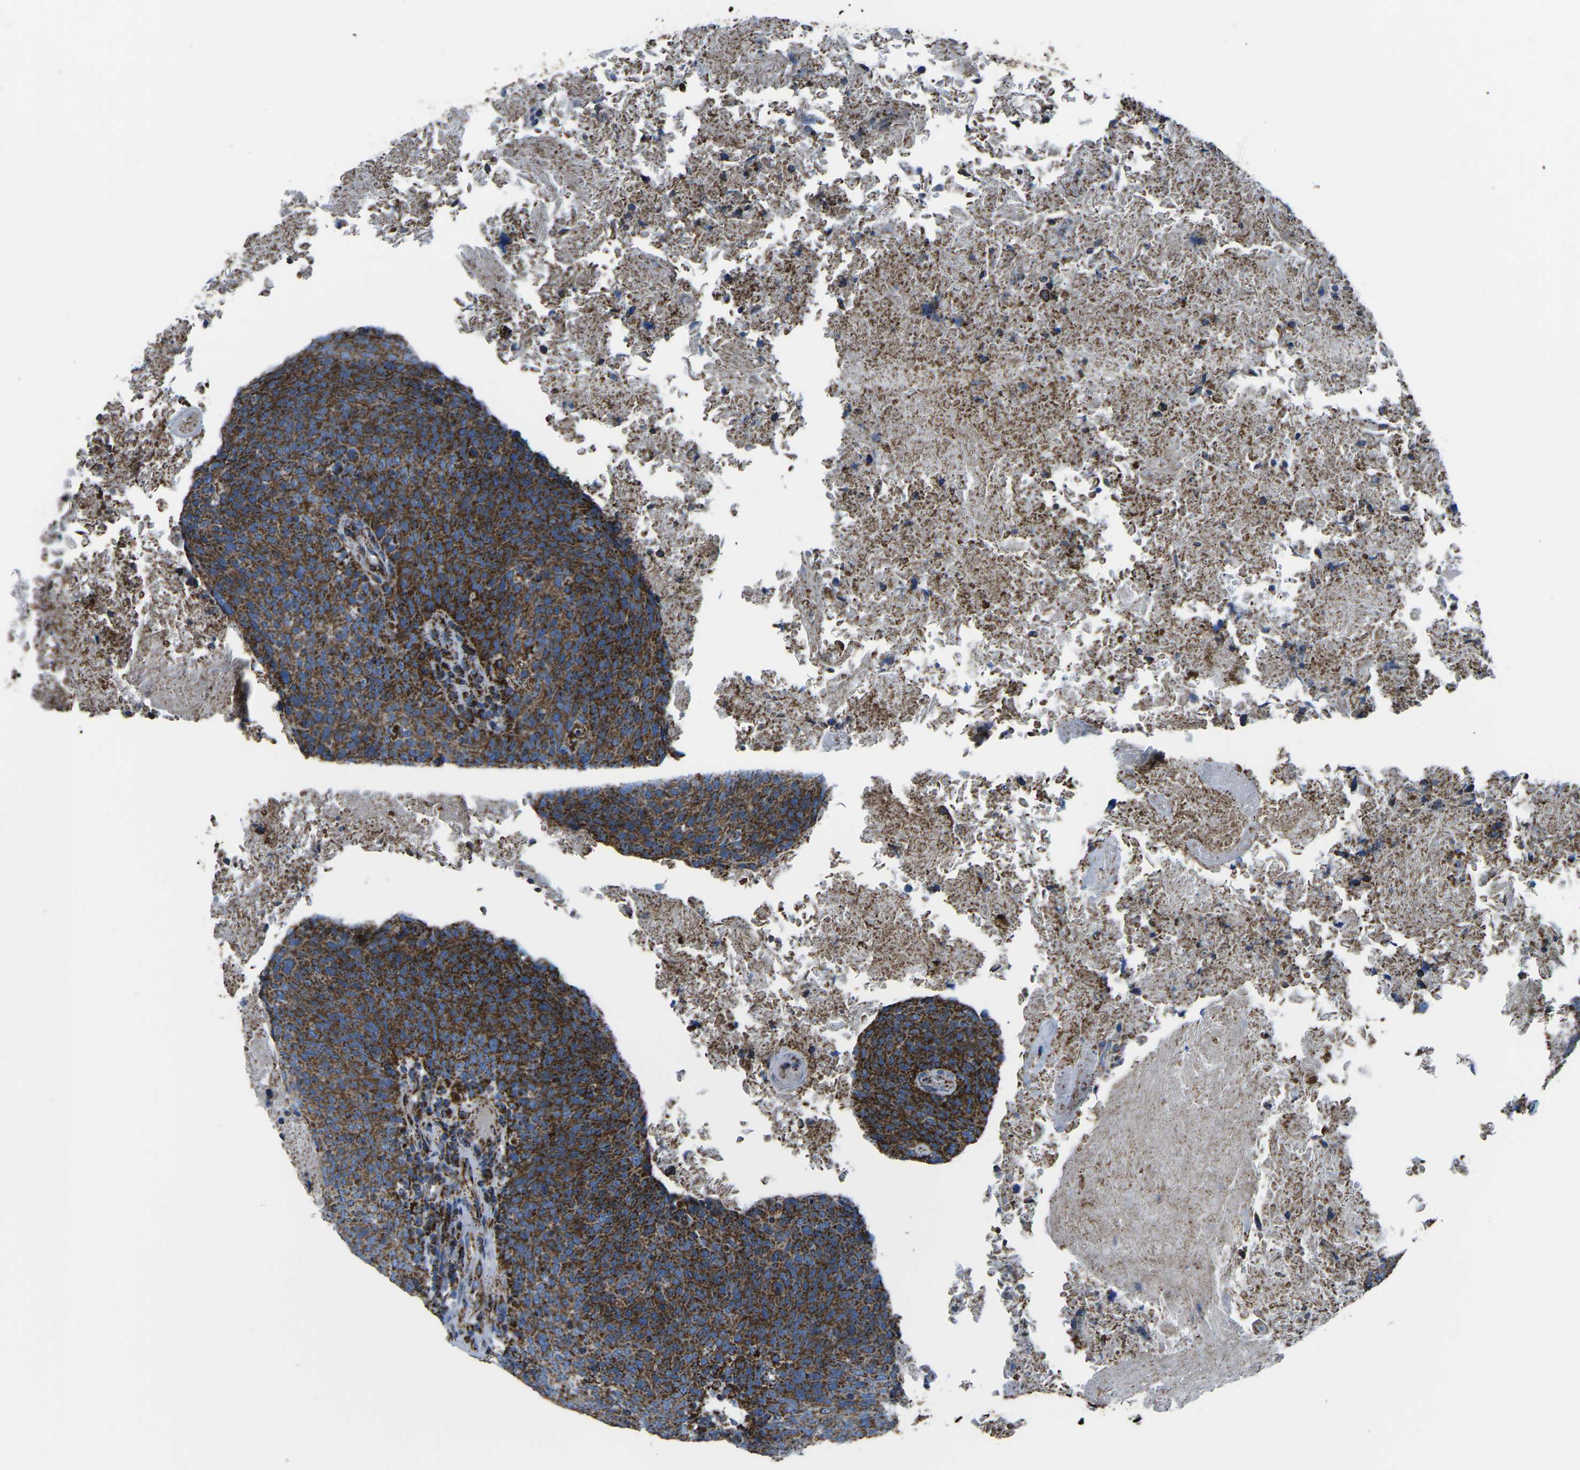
{"staining": {"intensity": "strong", "quantity": ">75%", "location": "cytoplasmic/membranous"}, "tissue": "head and neck cancer", "cell_type": "Tumor cells", "image_type": "cancer", "snomed": [{"axis": "morphology", "description": "Squamous cell carcinoma, NOS"}, {"axis": "morphology", "description": "Squamous cell carcinoma, metastatic, NOS"}, {"axis": "topography", "description": "Lymph node"}, {"axis": "topography", "description": "Head-Neck"}], "caption": "Human head and neck squamous cell carcinoma stained with a brown dye reveals strong cytoplasmic/membranous positive positivity in approximately >75% of tumor cells.", "gene": "MT-CO2", "patient": {"sex": "male", "age": 62}}